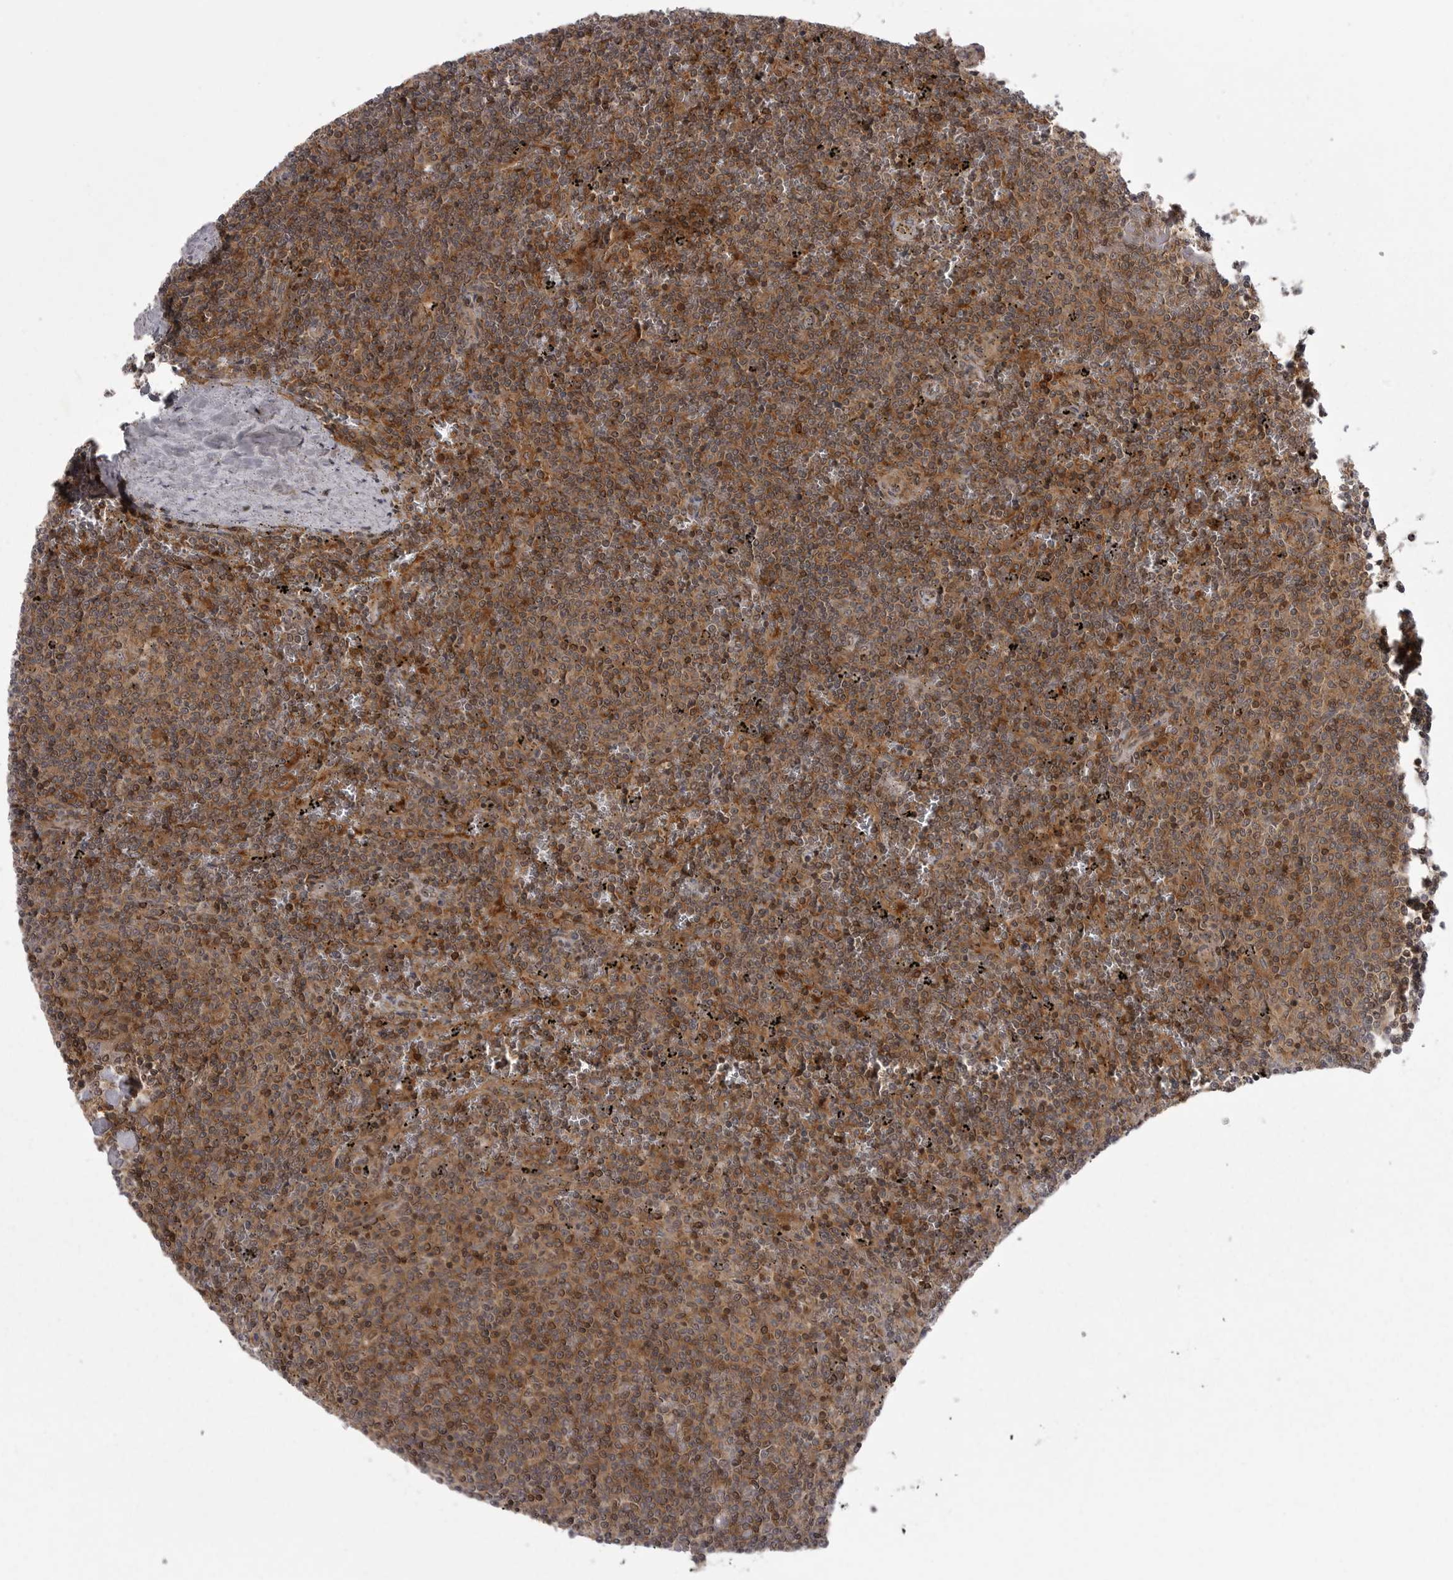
{"staining": {"intensity": "moderate", "quantity": ">75%", "location": "cytoplasmic/membranous"}, "tissue": "lymphoma", "cell_type": "Tumor cells", "image_type": "cancer", "snomed": [{"axis": "morphology", "description": "Malignant lymphoma, non-Hodgkin's type, Low grade"}, {"axis": "topography", "description": "Spleen"}], "caption": "Lymphoma was stained to show a protein in brown. There is medium levels of moderate cytoplasmic/membranous expression in approximately >75% of tumor cells.", "gene": "STK24", "patient": {"sex": "female", "age": 50}}